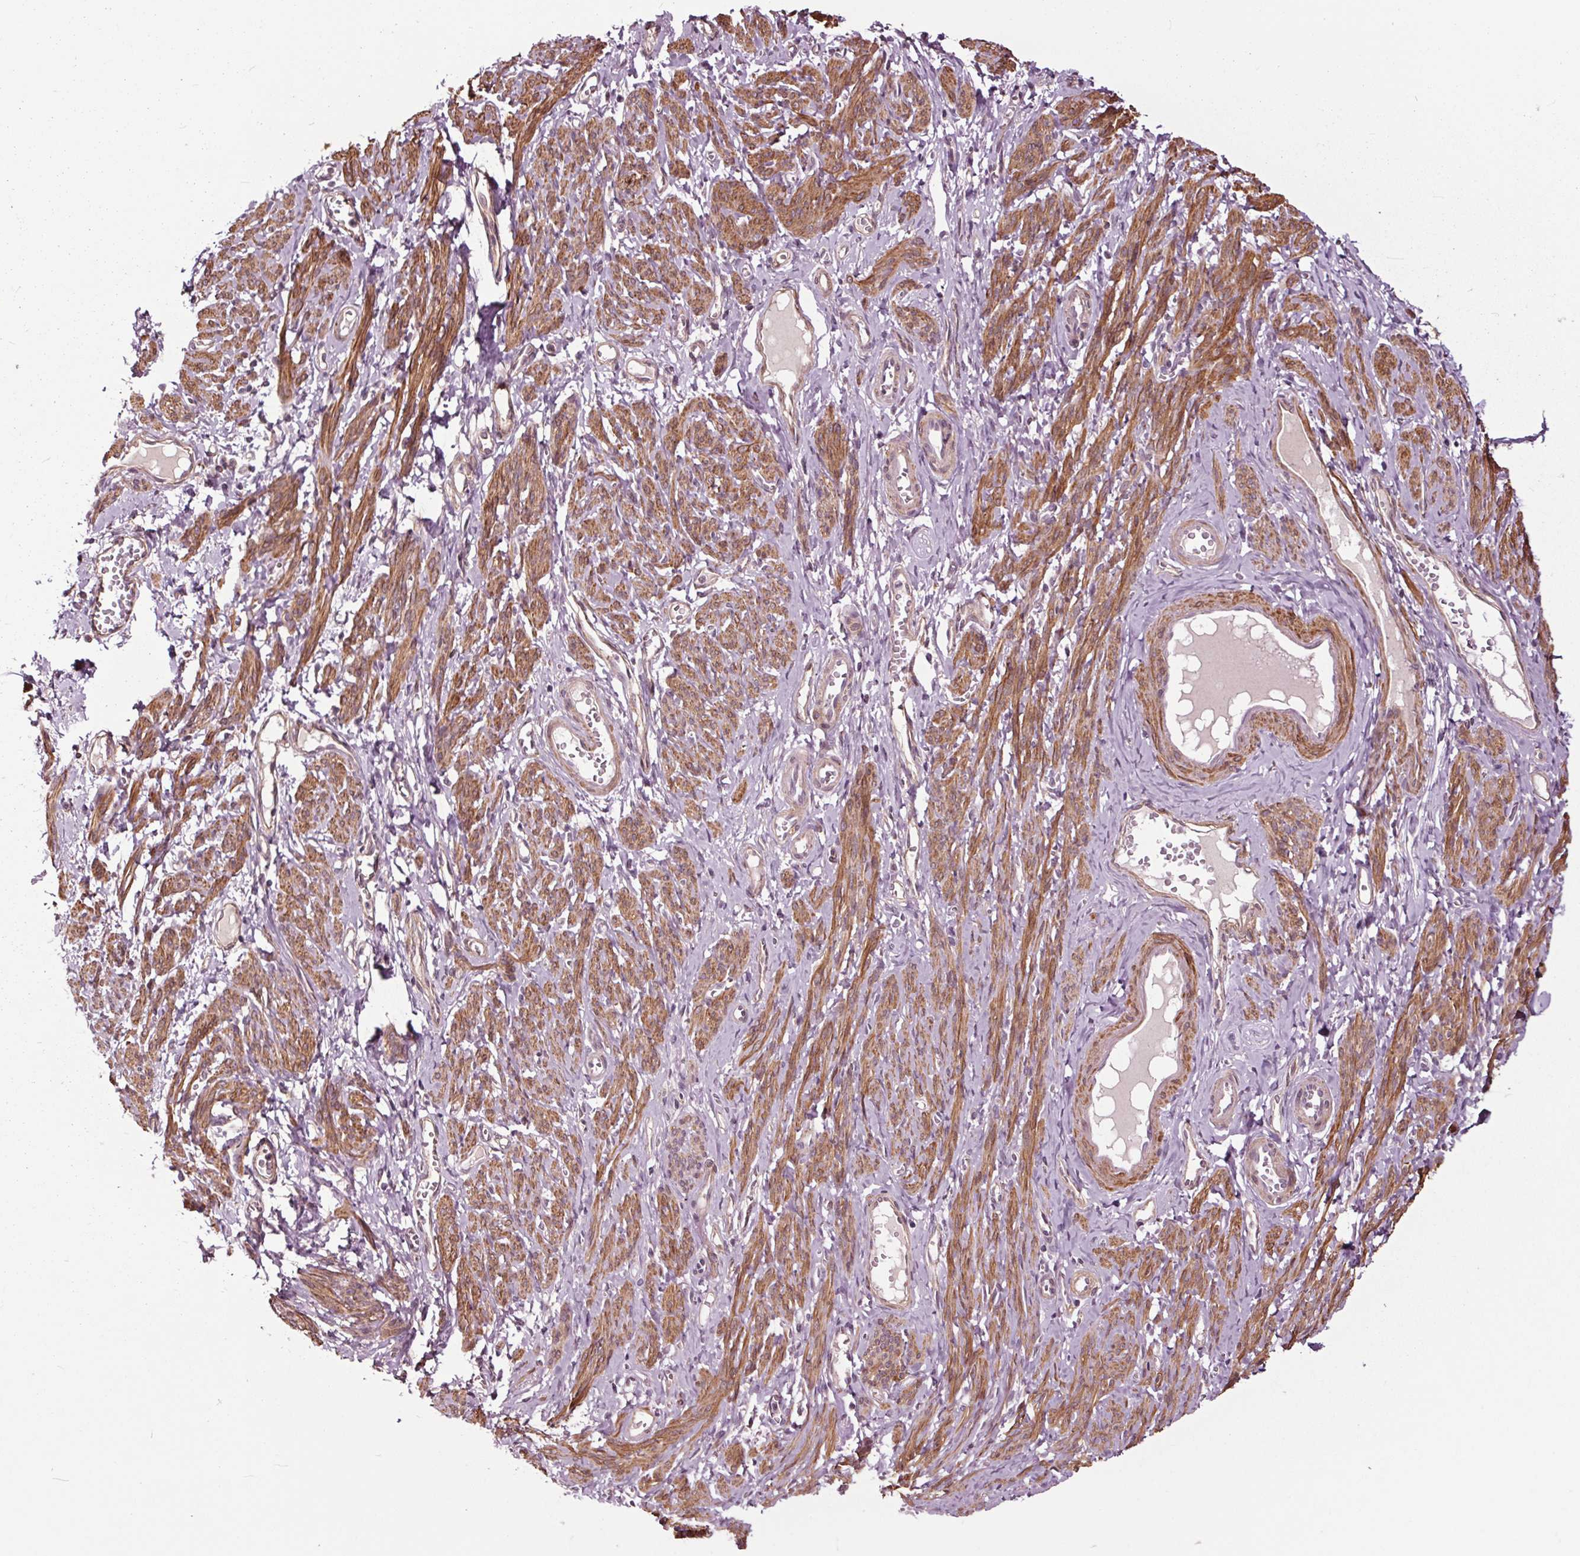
{"staining": {"intensity": "strong", "quantity": ">75%", "location": "cytoplasmic/membranous"}, "tissue": "smooth muscle", "cell_type": "Smooth muscle cells", "image_type": "normal", "snomed": [{"axis": "morphology", "description": "Normal tissue, NOS"}, {"axis": "topography", "description": "Smooth muscle"}], "caption": "Strong cytoplasmic/membranous protein staining is present in about >75% of smooth muscle cells in smooth muscle. (DAB (3,3'-diaminobenzidine) IHC, brown staining for protein, blue staining for nuclei).", "gene": "HAUS5", "patient": {"sex": "female", "age": 65}}